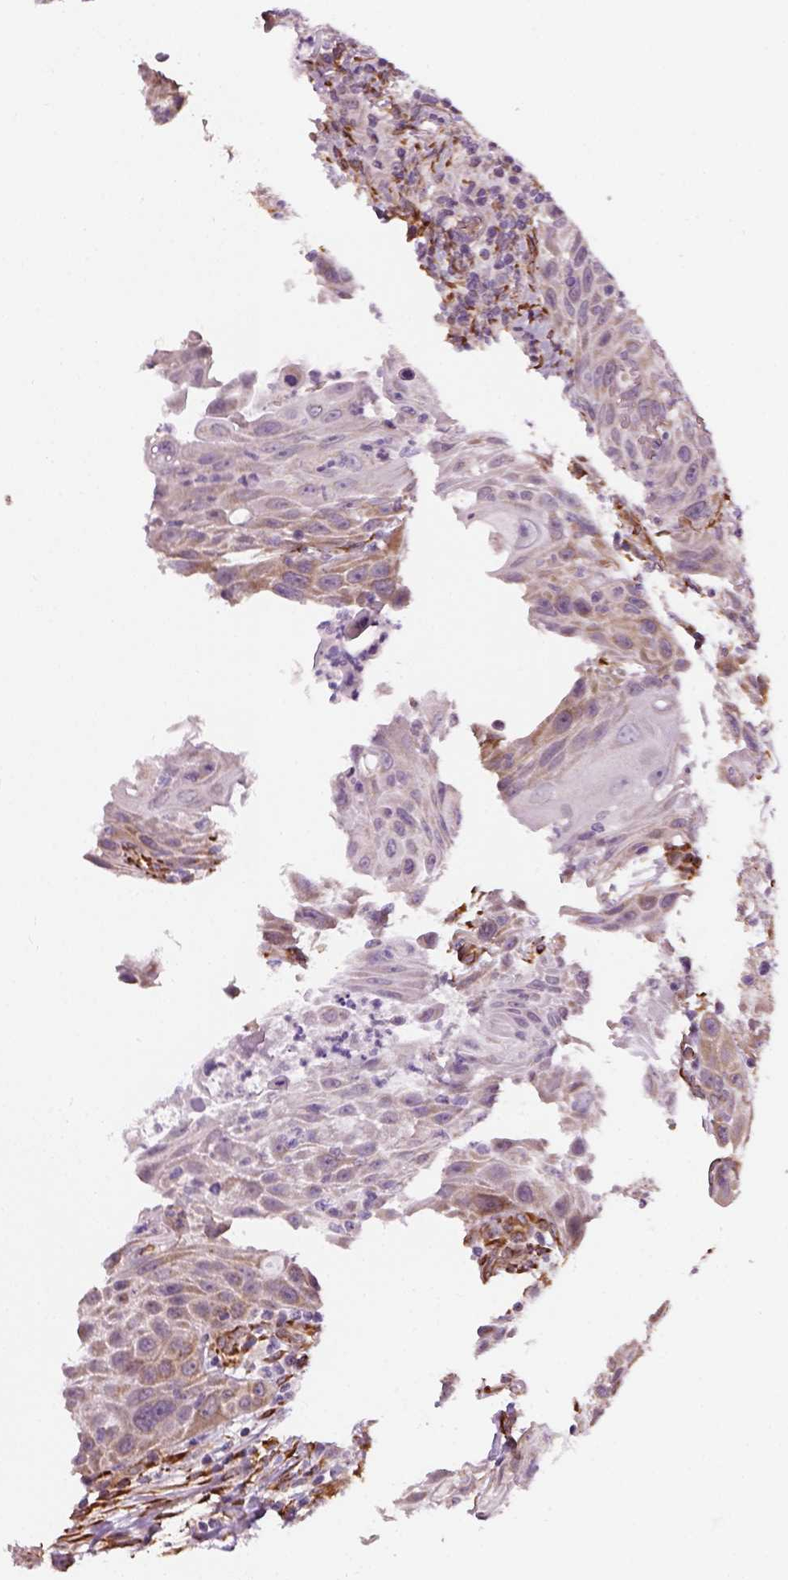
{"staining": {"intensity": "weak", "quantity": "<25%", "location": "cytoplasmic/membranous"}, "tissue": "head and neck cancer", "cell_type": "Tumor cells", "image_type": "cancer", "snomed": [{"axis": "morphology", "description": "Squamous cell carcinoma, NOS"}, {"axis": "topography", "description": "Head-Neck"}], "caption": "This image is of squamous cell carcinoma (head and neck) stained with IHC to label a protein in brown with the nuclei are counter-stained blue. There is no expression in tumor cells.", "gene": "XK", "patient": {"sex": "male", "age": 69}}